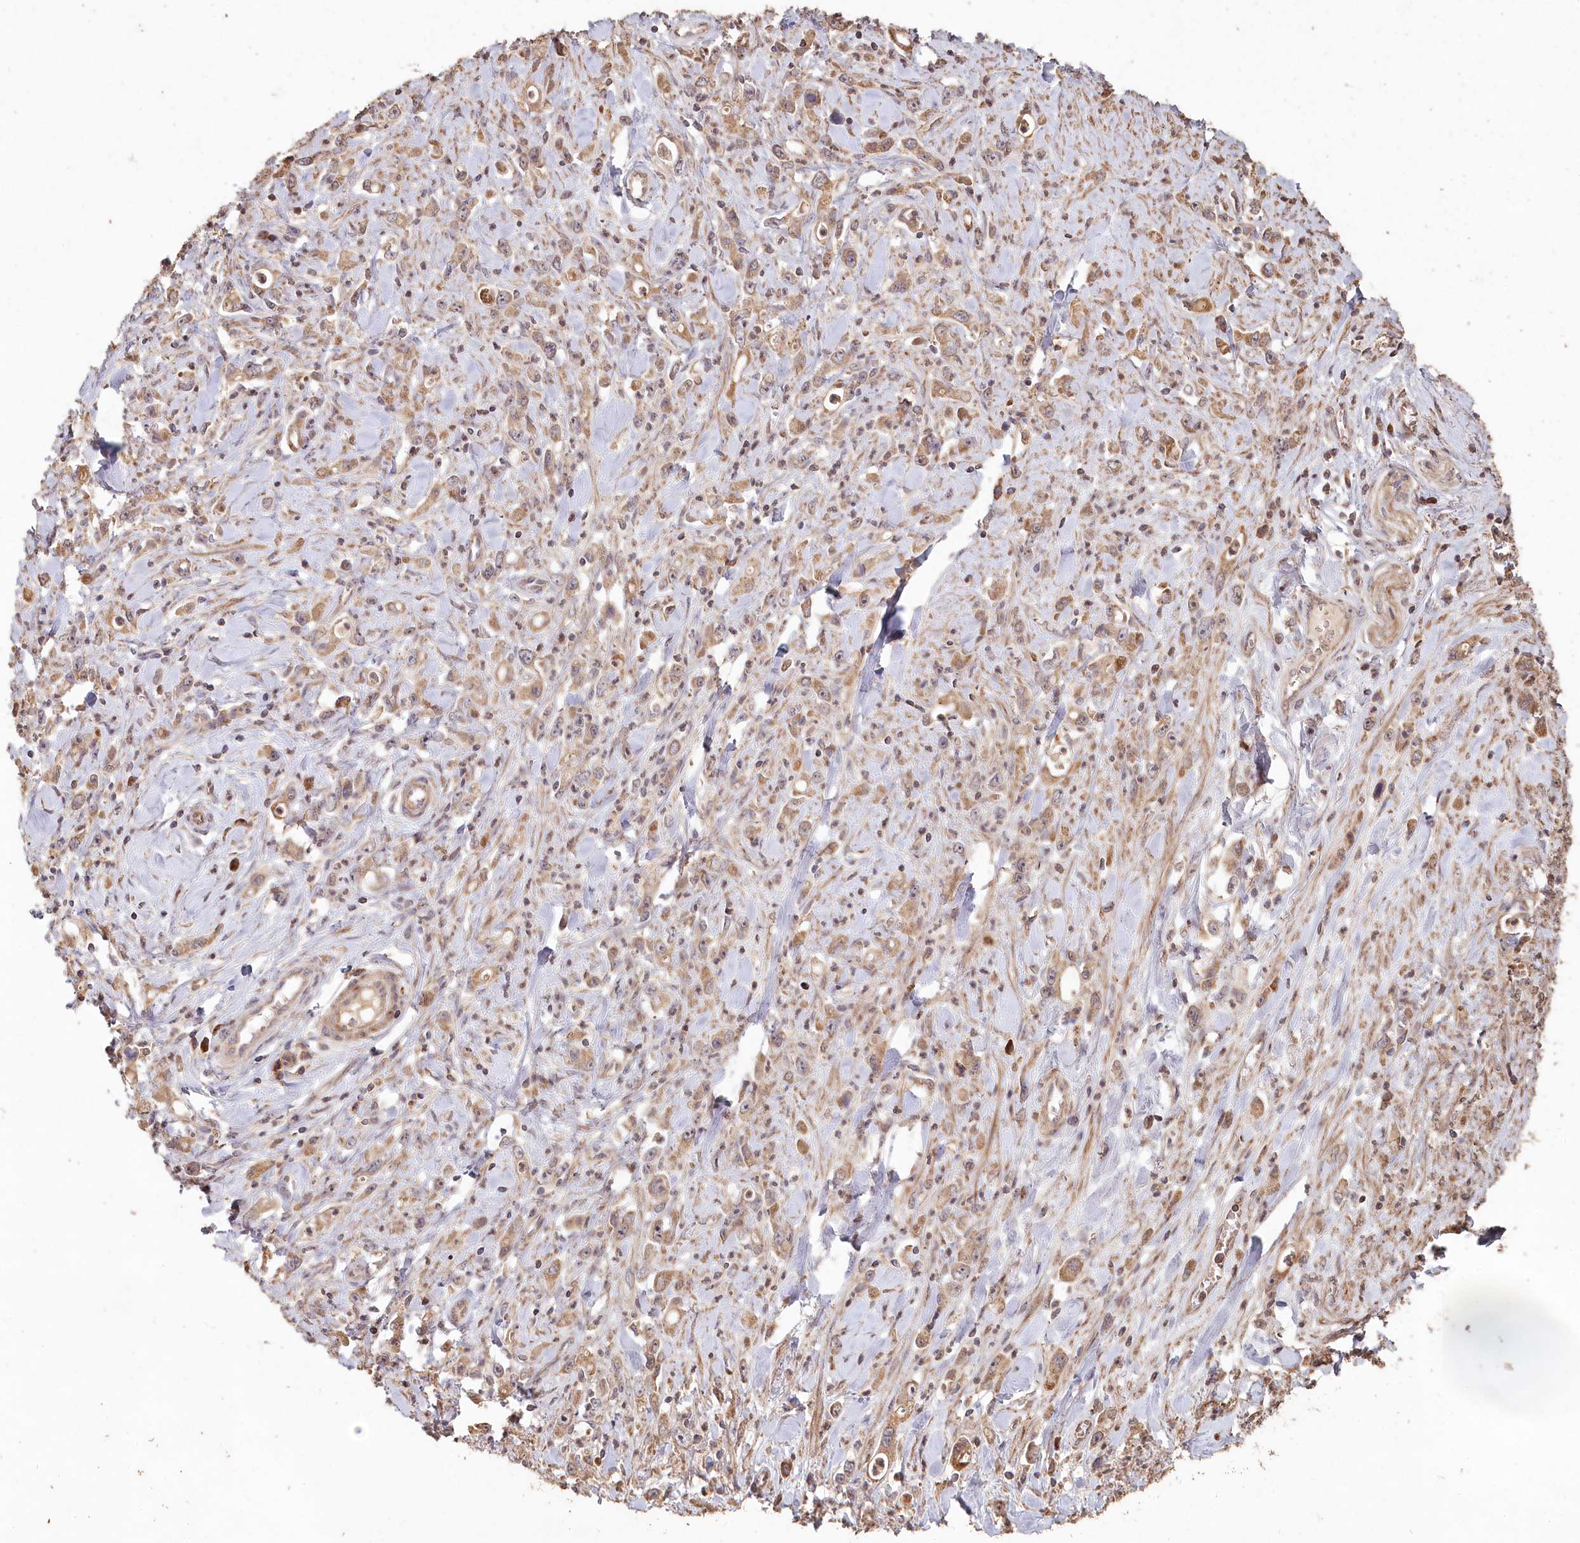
{"staining": {"intensity": "moderate", "quantity": ">75%", "location": "cytoplasmic/membranous"}, "tissue": "stomach cancer", "cell_type": "Tumor cells", "image_type": "cancer", "snomed": [{"axis": "morphology", "description": "Adenocarcinoma, NOS"}, {"axis": "topography", "description": "Stomach, lower"}], "caption": "Human stomach cancer stained with a protein marker demonstrates moderate staining in tumor cells.", "gene": "HAL", "patient": {"sex": "female", "age": 43}}